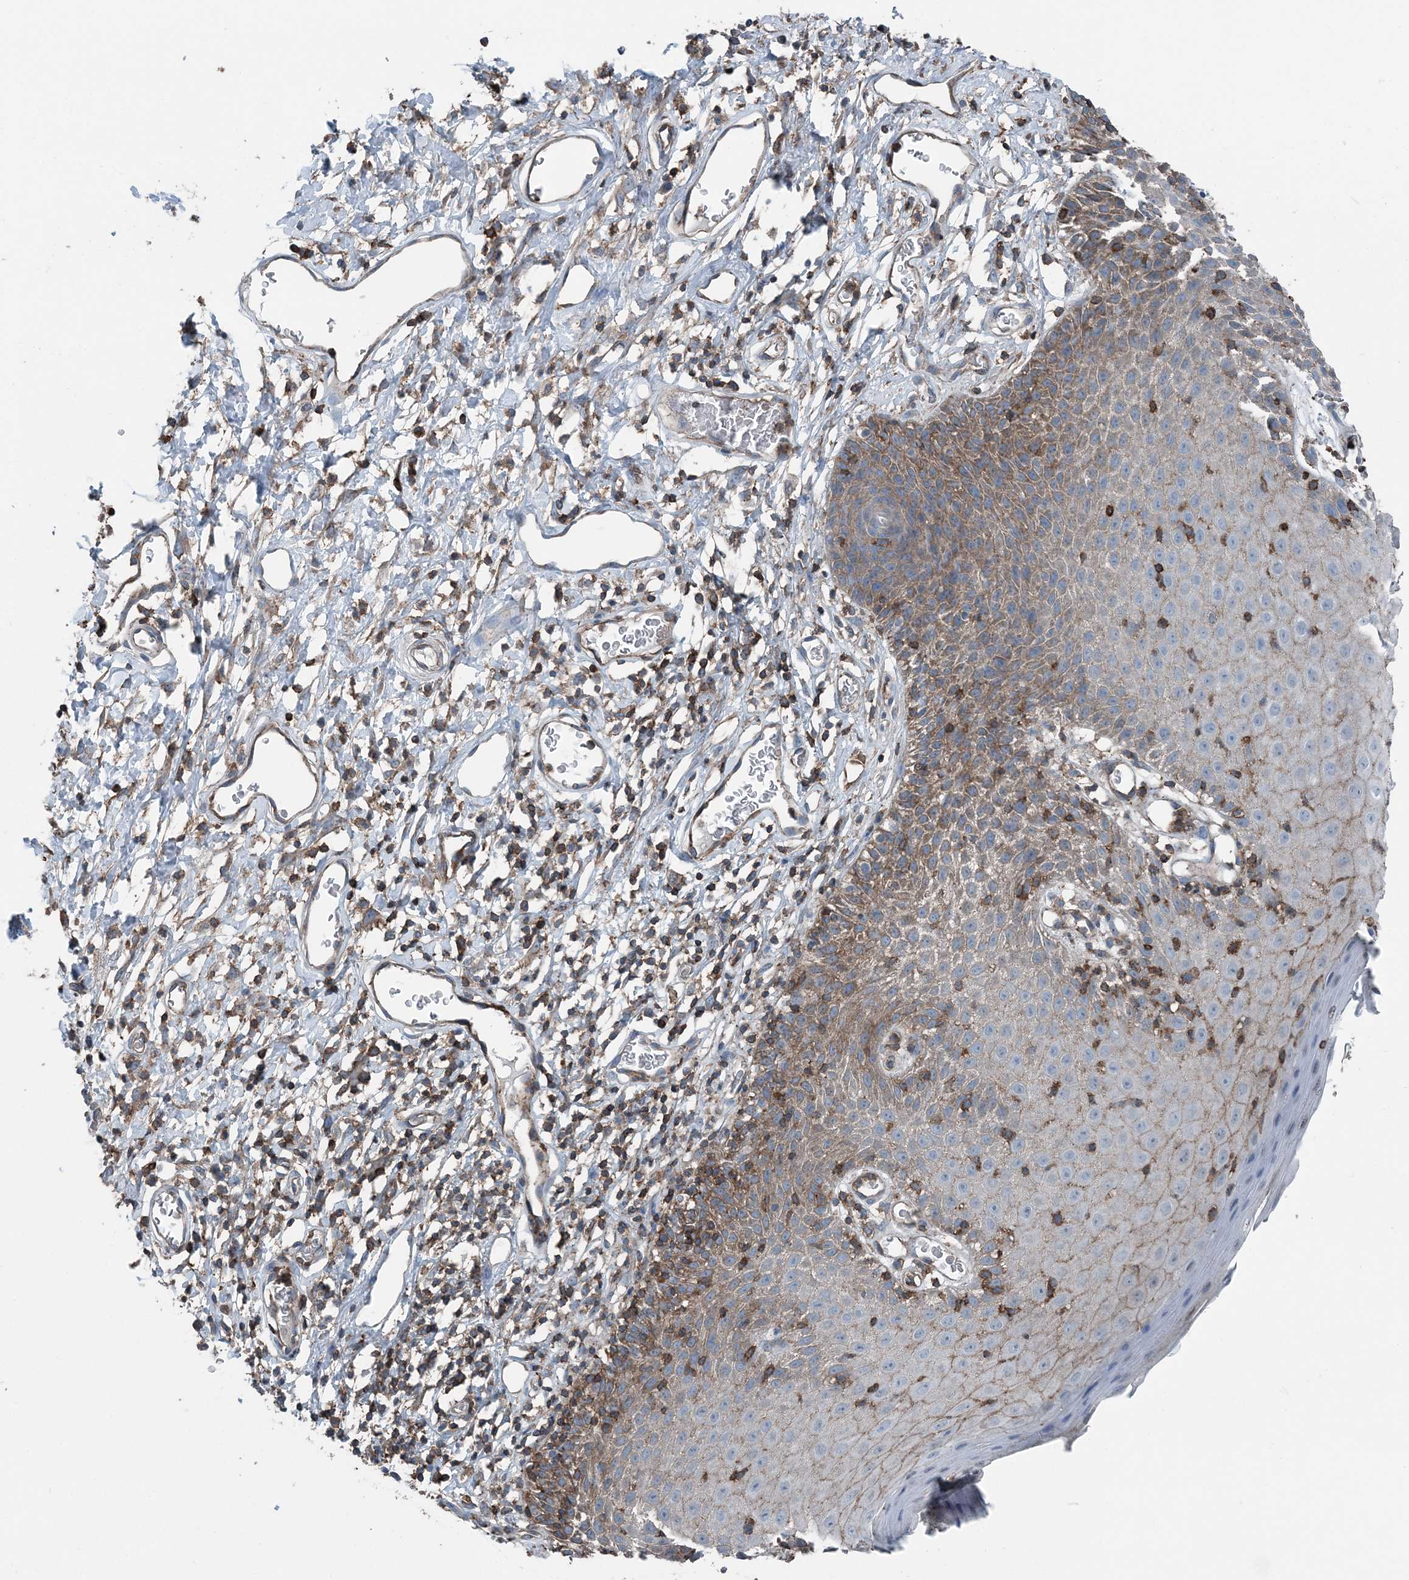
{"staining": {"intensity": "moderate", "quantity": "25%-75%", "location": "cytoplasmic/membranous"}, "tissue": "skin", "cell_type": "Epidermal cells", "image_type": "normal", "snomed": [{"axis": "morphology", "description": "Normal tissue, NOS"}, {"axis": "topography", "description": "Vulva"}], "caption": "Protein expression analysis of normal skin demonstrates moderate cytoplasmic/membranous positivity in about 25%-75% of epidermal cells. The staining was performed using DAB (3,3'-diaminobenzidine), with brown indicating positive protein expression. Nuclei are stained blue with hematoxylin.", "gene": "CFL1", "patient": {"sex": "female", "age": 68}}